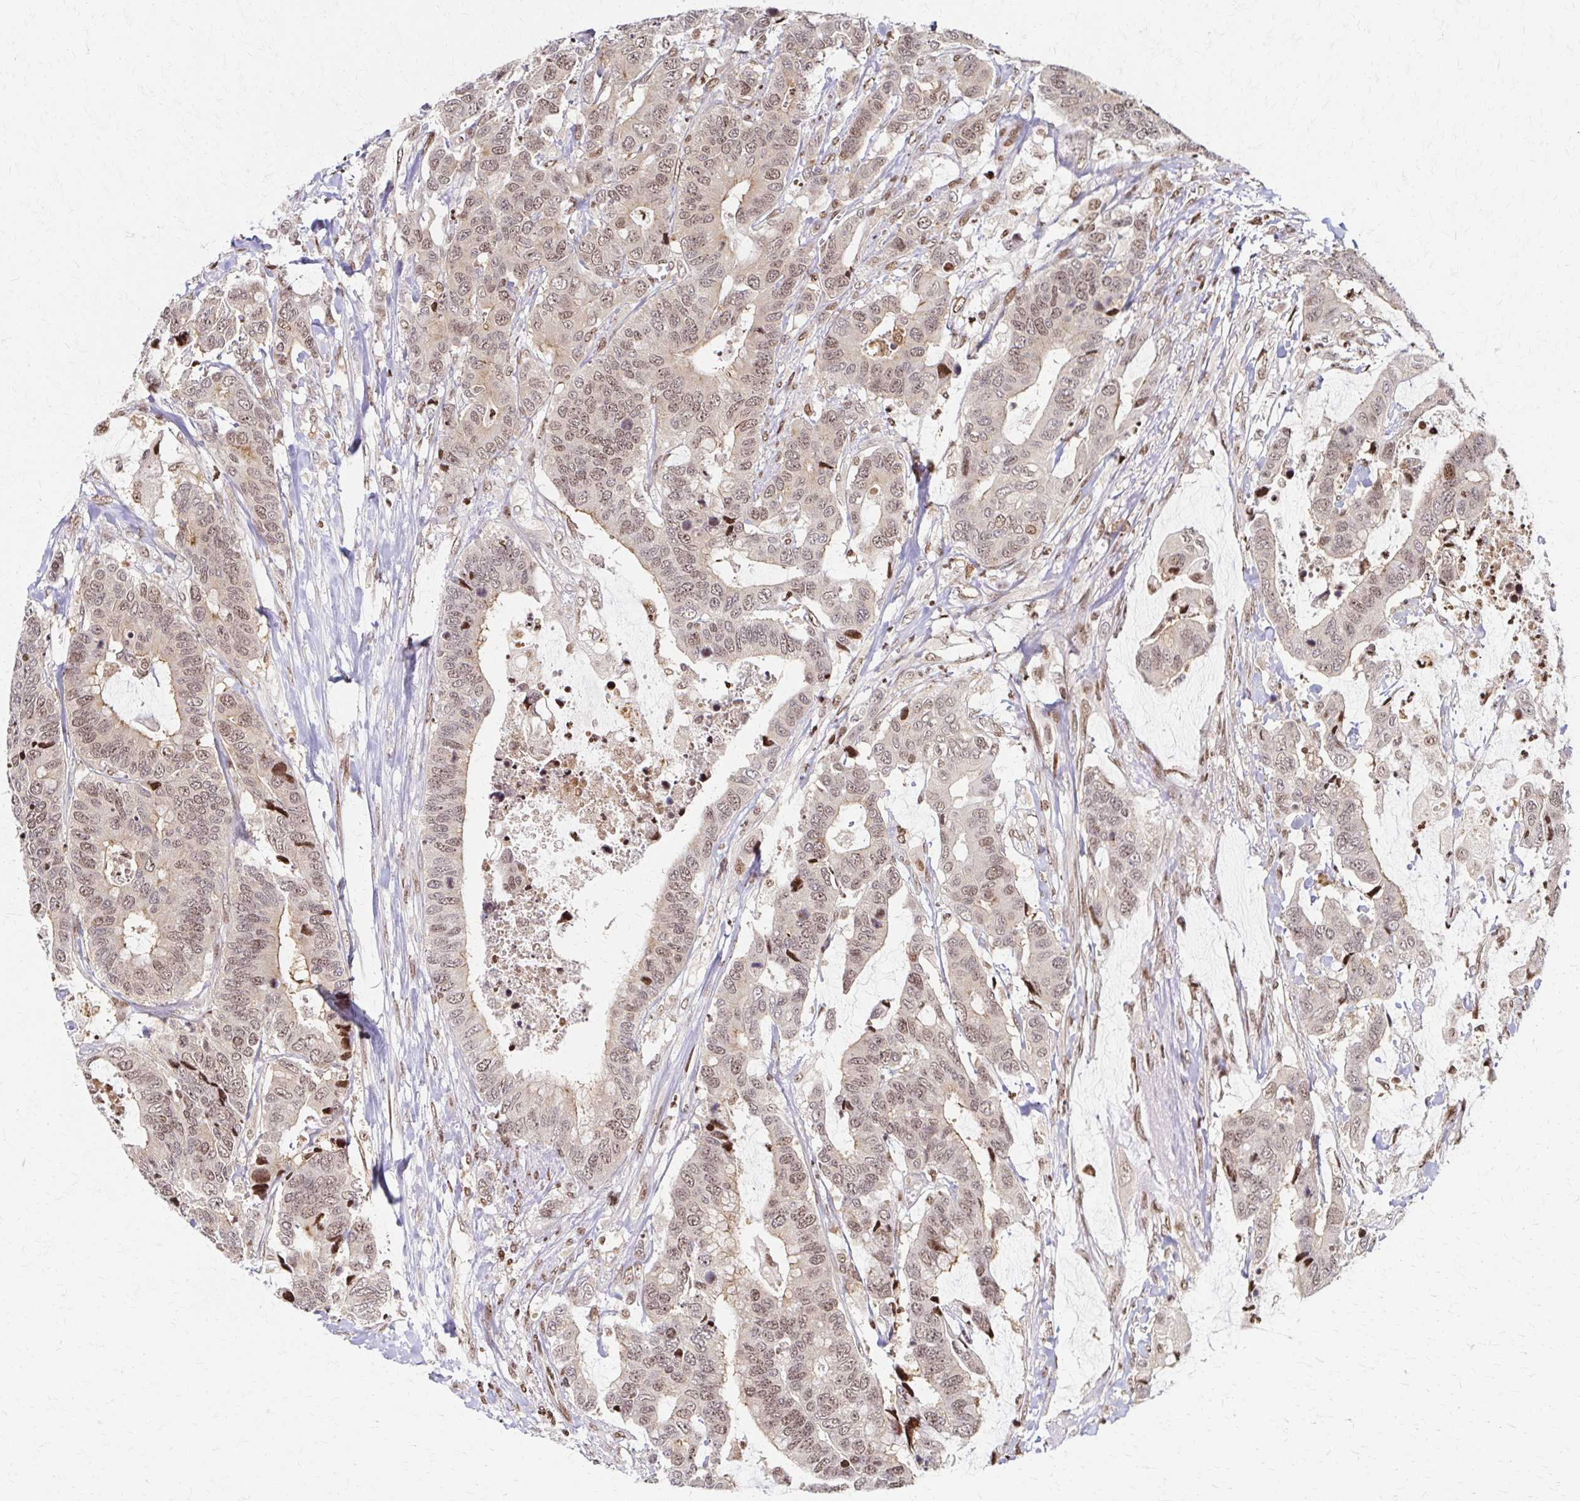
{"staining": {"intensity": "weak", "quantity": ">75%", "location": "nuclear"}, "tissue": "colorectal cancer", "cell_type": "Tumor cells", "image_type": "cancer", "snomed": [{"axis": "morphology", "description": "Adenocarcinoma, NOS"}, {"axis": "topography", "description": "Rectum"}], "caption": "Colorectal cancer (adenocarcinoma) stained with IHC displays weak nuclear staining in about >75% of tumor cells.", "gene": "PSMD7", "patient": {"sex": "female", "age": 59}}